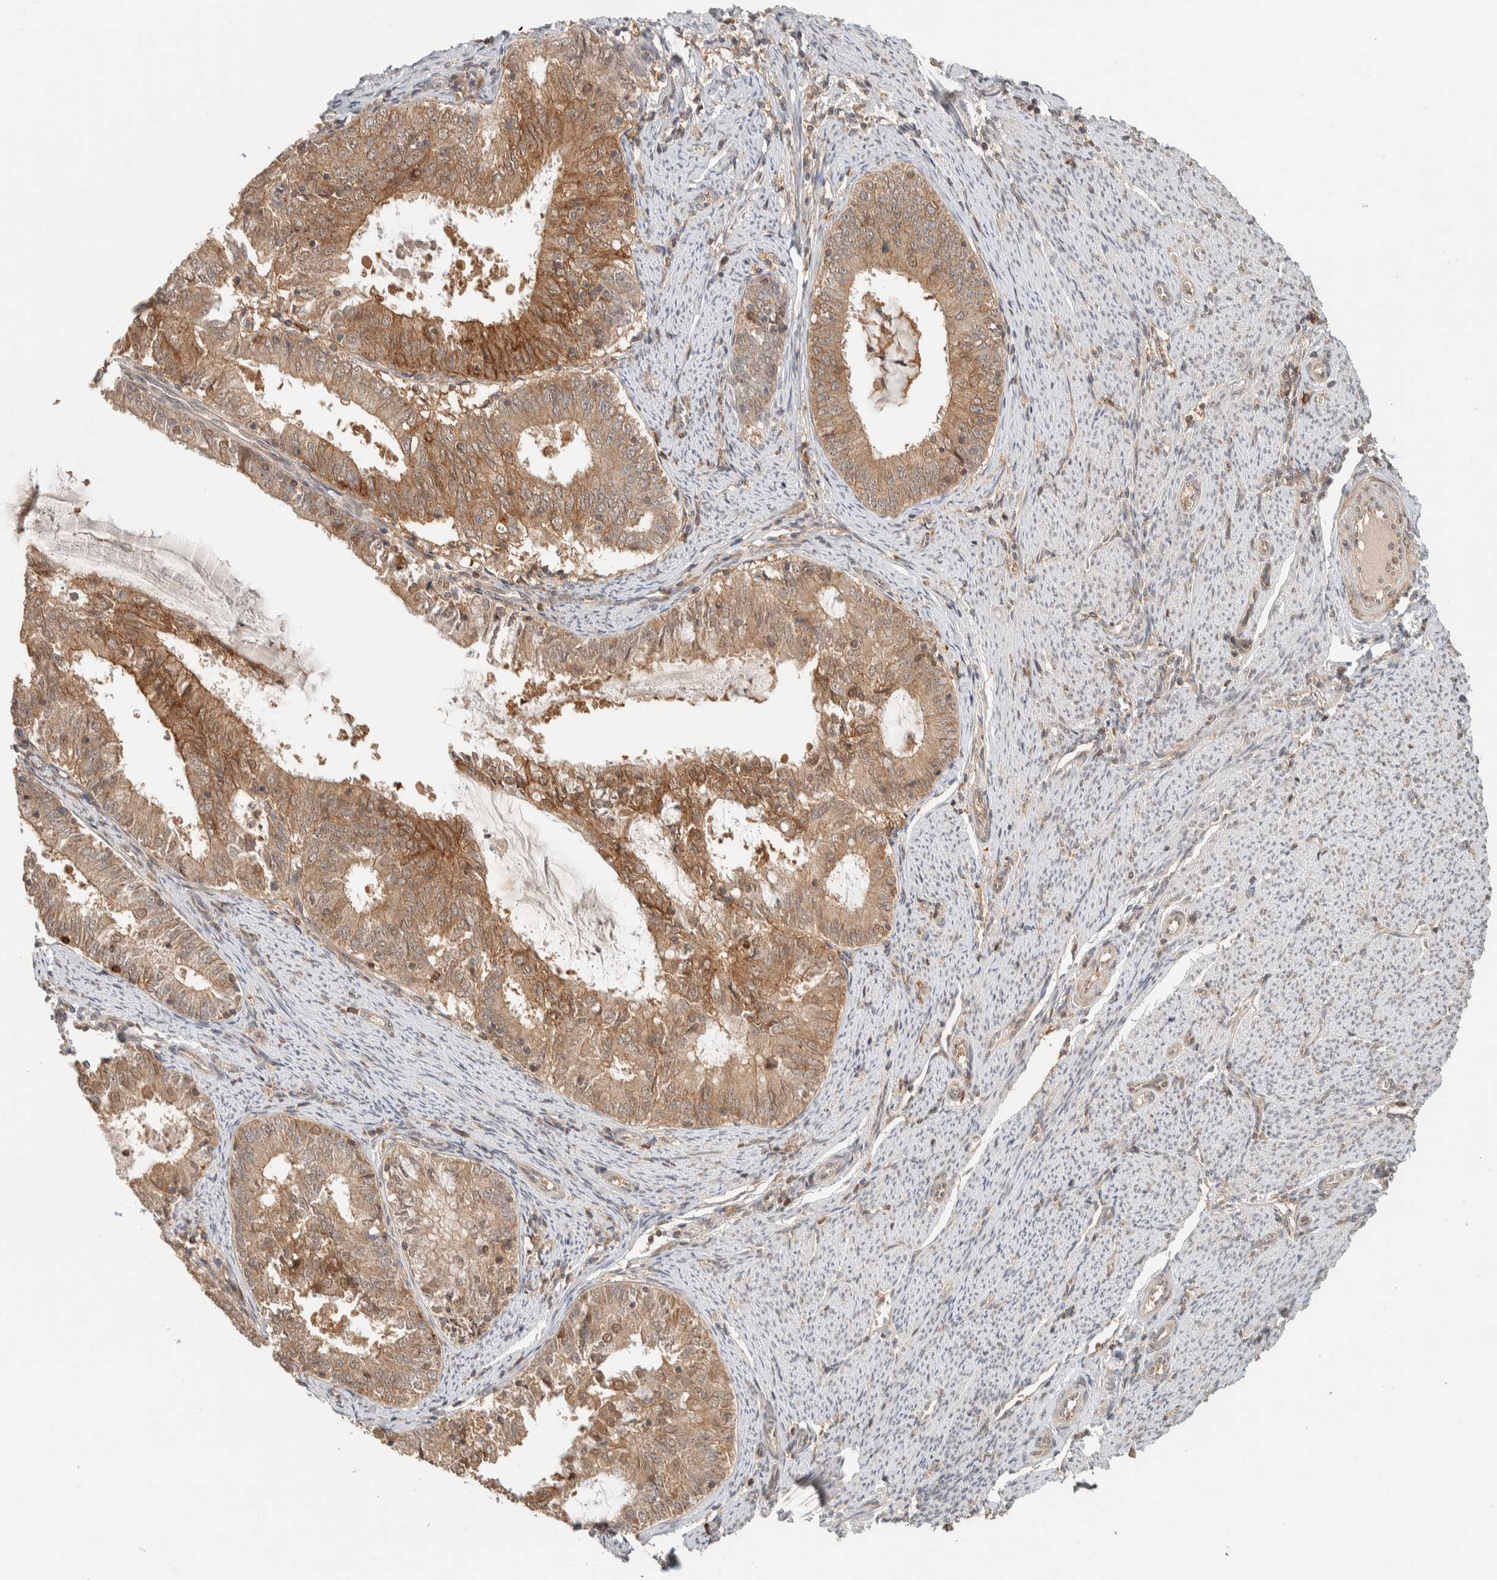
{"staining": {"intensity": "moderate", "quantity": ">75%", "location": "cytoplasmic/membranous,nuclear"}, "tissue": "endometrial cancer", "cell_type": "Tumor cells", "image_type": "cancer", "snomed": [{"axis": "morphology", "description": "Adenocarcinoma, NOS"}, {"axis": "topography", "description": "Endometrium"}], "caption": "Endometrial cancer tissue shows moderate cytoplasmic/membranous and nuclear positivity in about >75% of tumor cells", "gene": "ZNF567", "patient": {"sex": "female", "age": 57}}